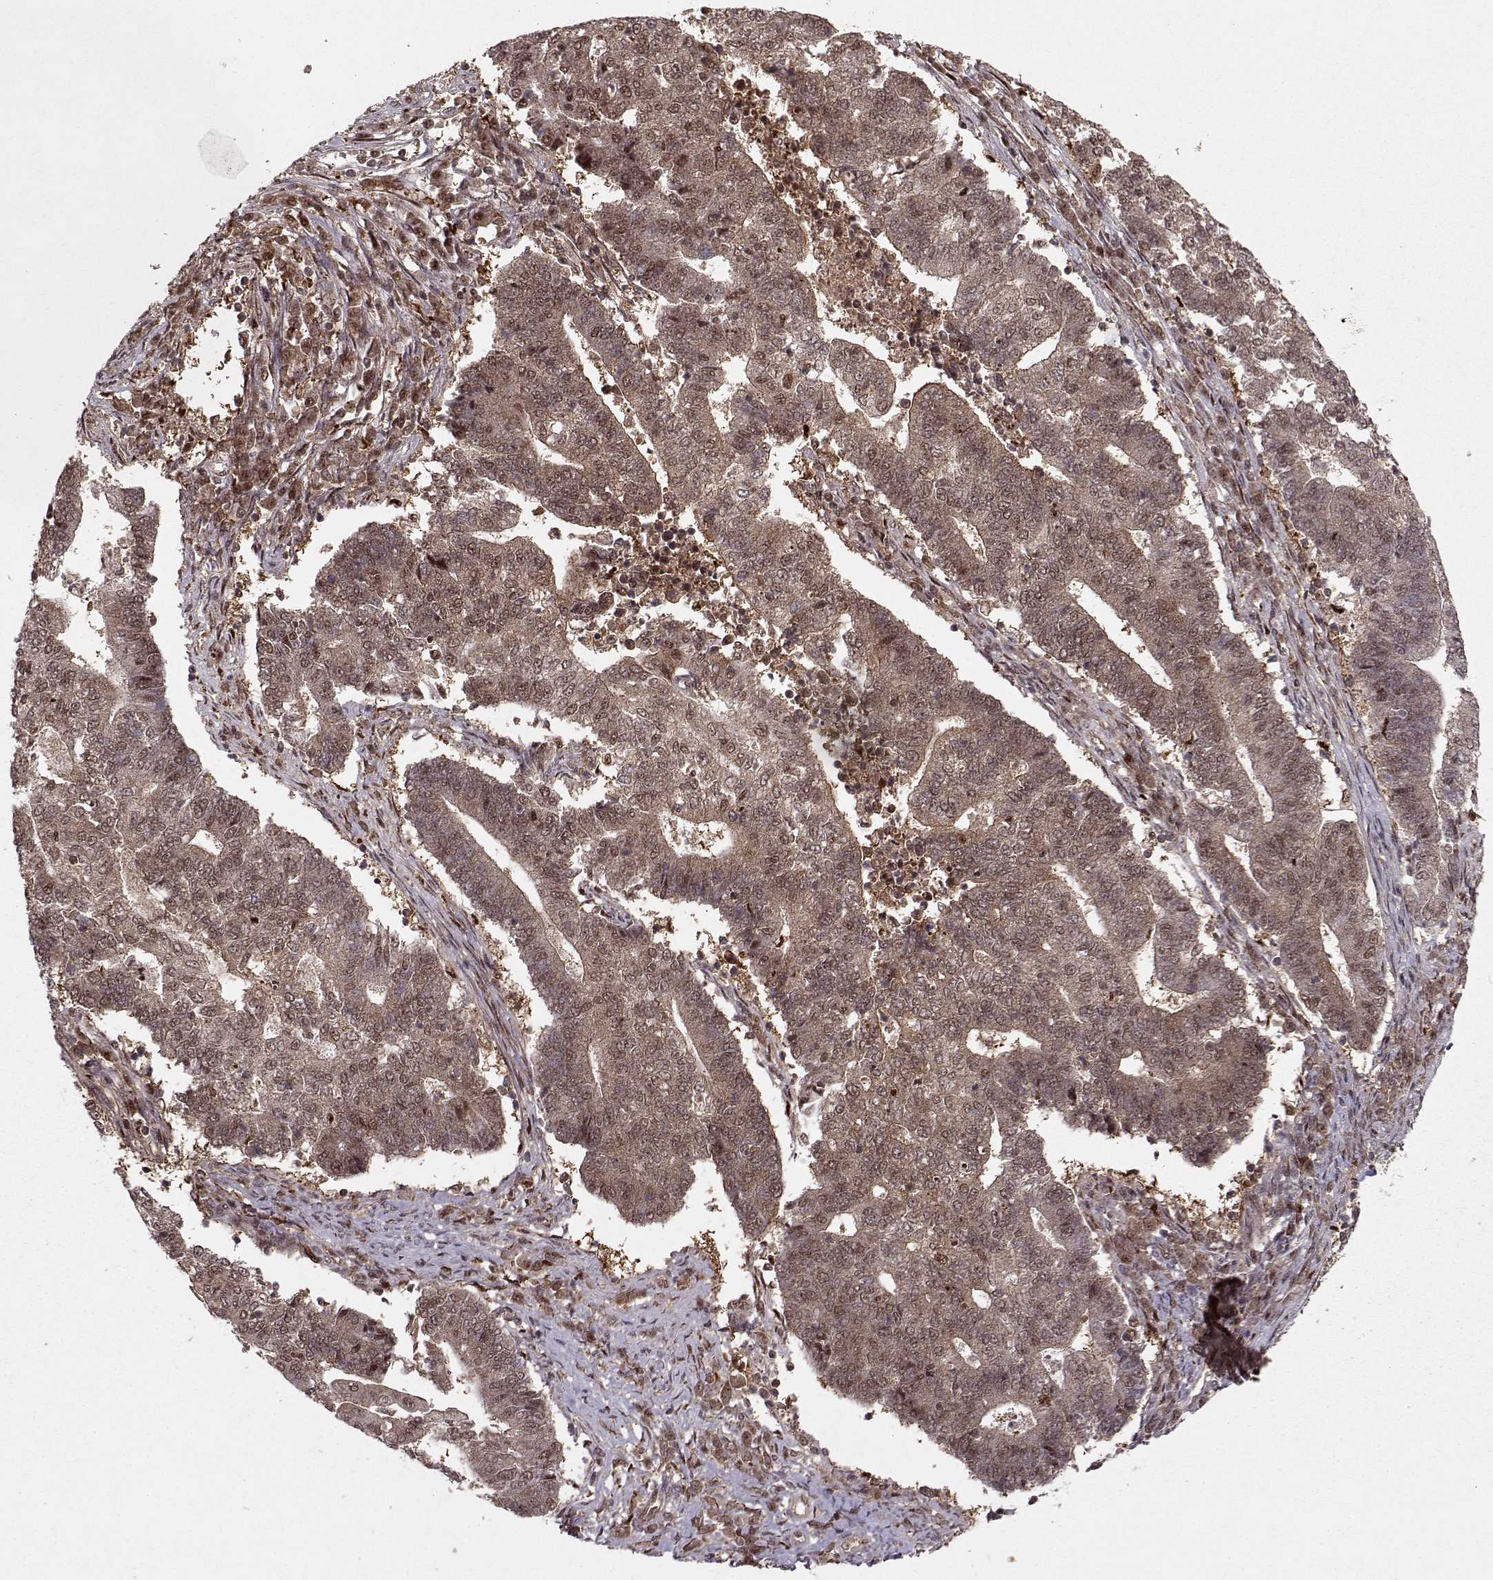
{"staining": {"intensity": "weak", "quantity": ">75%", "location": "cytoplasmic/membranous,nuclear"}, "tissue": "endometrial cancer", "cell_type": "Tumor cells", "image_type": "cancer", "snomed": [{"axis": "morphology", "description": "Adenocarcinoma, NOS"}, {"axis": "topography", "description": "Uterus"}, {"axis": "topography", "description": "Endometrium"}], "caption": "Immunohistochemical staining of human endometrial cancer exhibits weak cytoplasmic/membranous and nuclear protein staining in approximately >75% of tumor cells.", "gene": "PSMA7", "patient": {"sex": "female", "age": 54}}